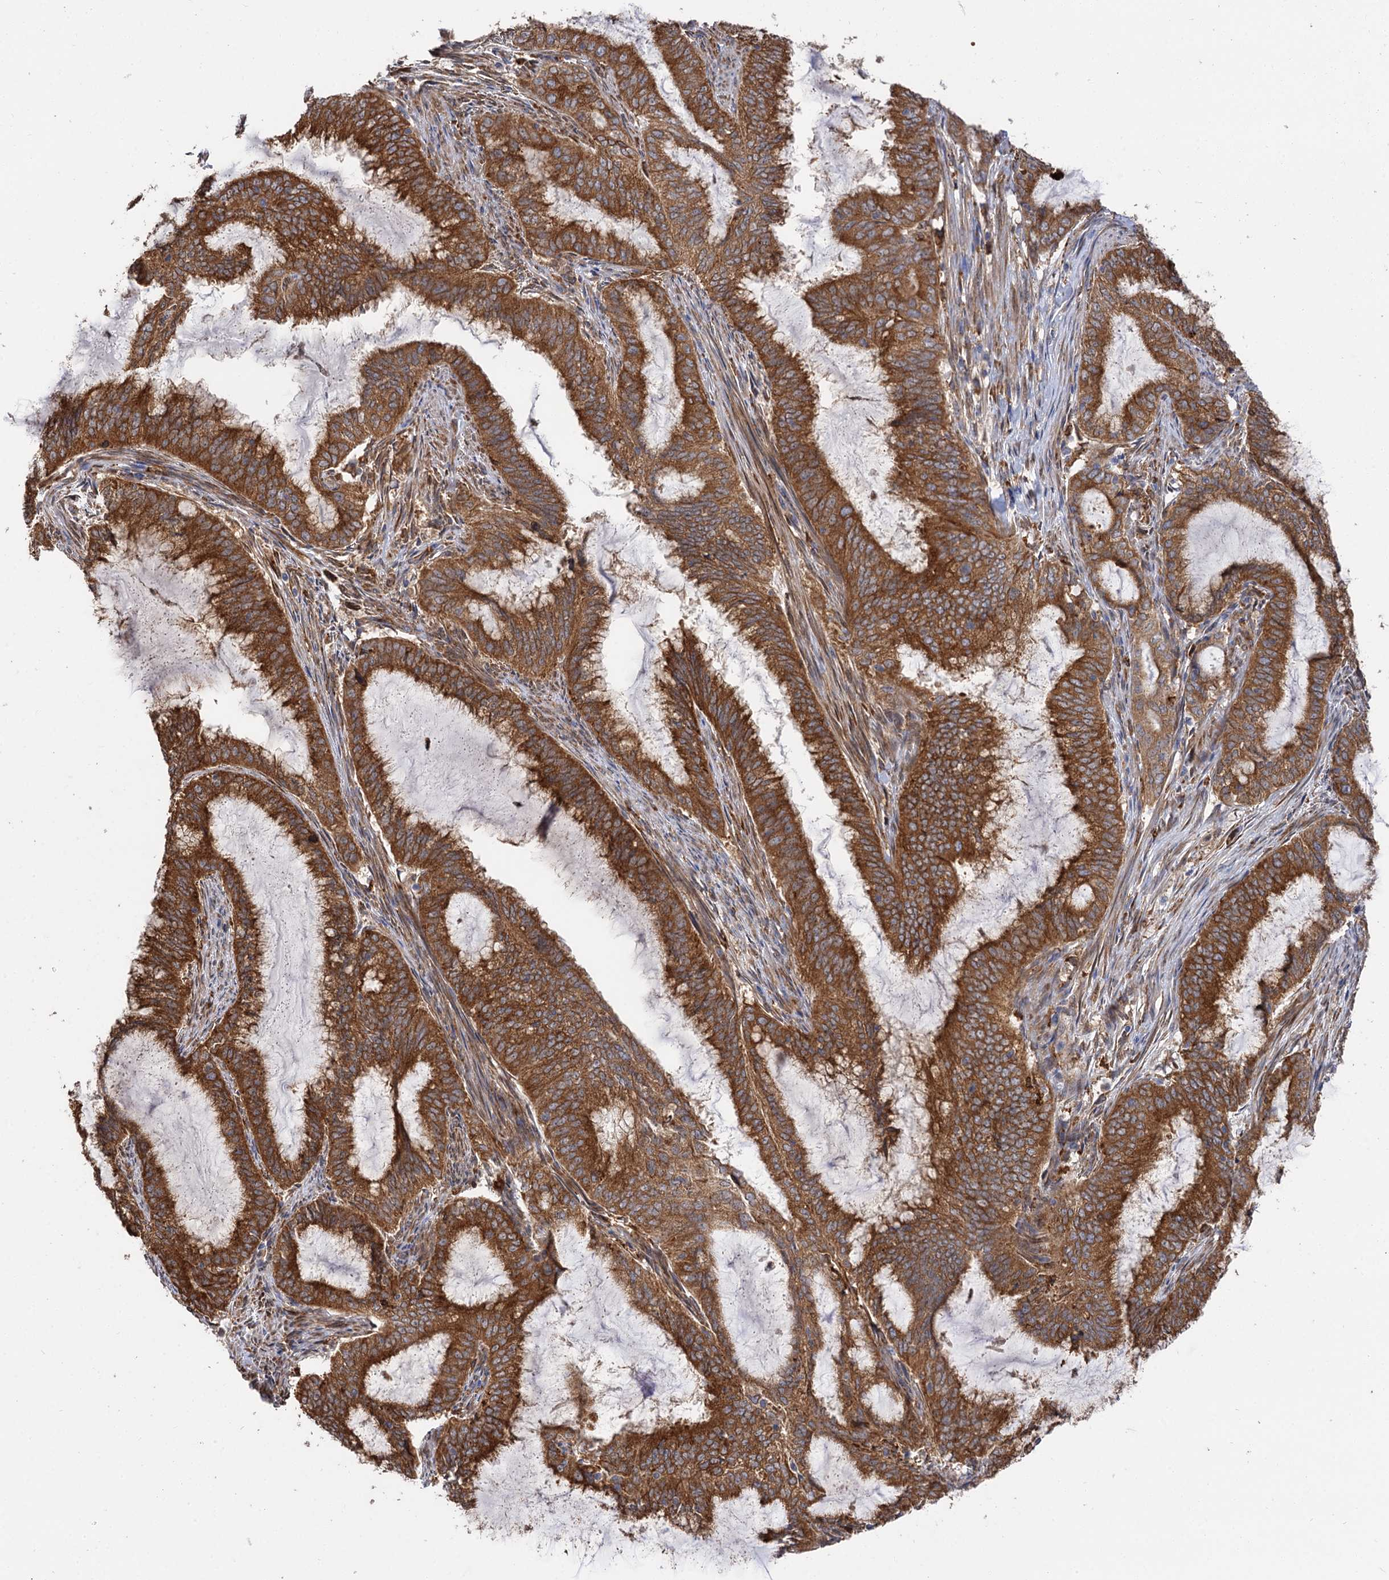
{"staining": {"intensity": "strong", "quantity": ">75%", "location": "cytoplasmic/membranous"}, "tissue": "endometrial cancer", "cell_type": "Tumor cells", "image_type": "cancer", "snomed": [{"axis": "morphology", "description": "Adenocarcinoma, NOS"}, {"axis": "topography", "description": "Endometrium"}], "caption": "Tumor cells exhibit strong cytoplasmic/membranous positivity in approximately >75% of cells in endometrial cancer (adenocarcinoma).", "gene": "PPIP5K2", "patient": {"sex": "female", "age": 51}}